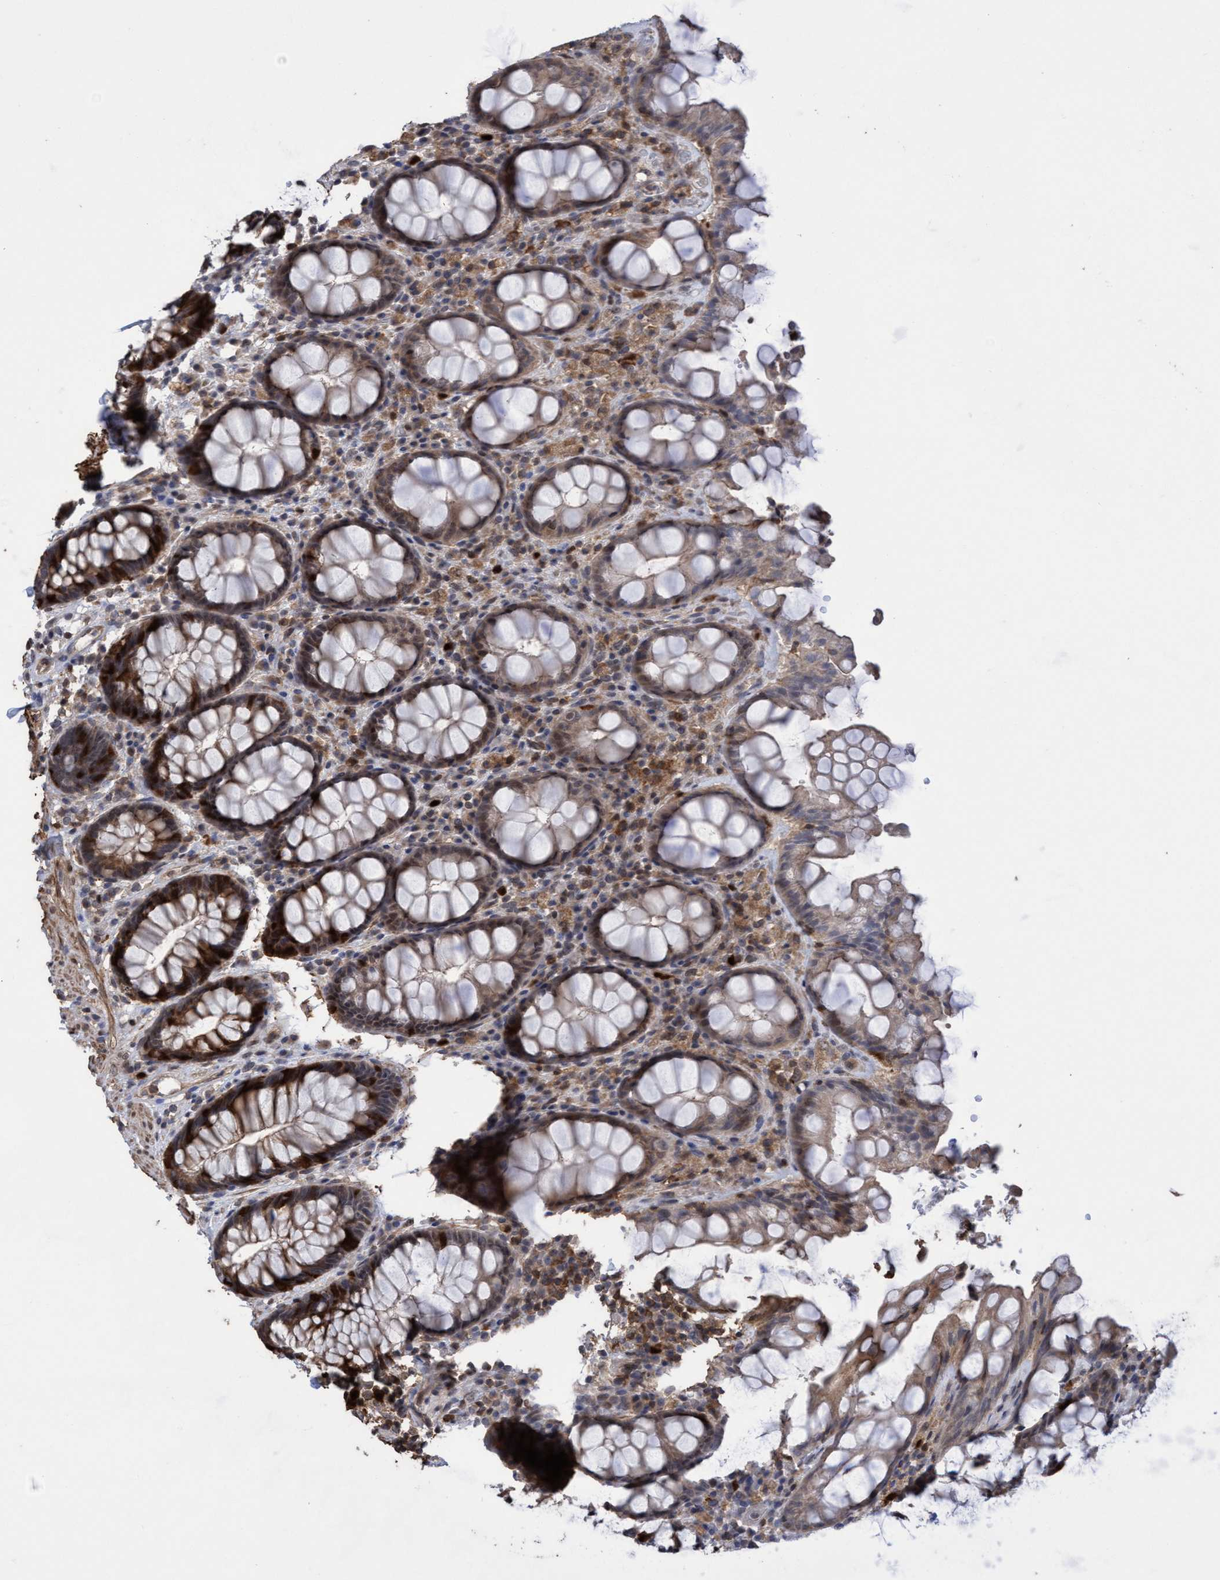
{"staining": {"intensity": "strong", "quantity": "25%-75%", "location": "cytoplasmic/membranous,nuclear"}, "tissue": "rectum", "cell_type": "Glandular cells", "image_type": "normal", "snomed": [{"axis": "morphology", "description": "Normal tissue, NOS"}, {"axis": "topography", "description": "Rectum"}], "caption": "Protein analysis of normal rectum reveals strong cytoplasmic/membranous,nuclear positivity in approximately 25%-75% of glandular cells. (DAB (3,3'-diaminobenzidine) IHC with brightfield microscopy, high magnification).", "gene": "SLBP", "patient": {"sex": "male", "age": 64}}